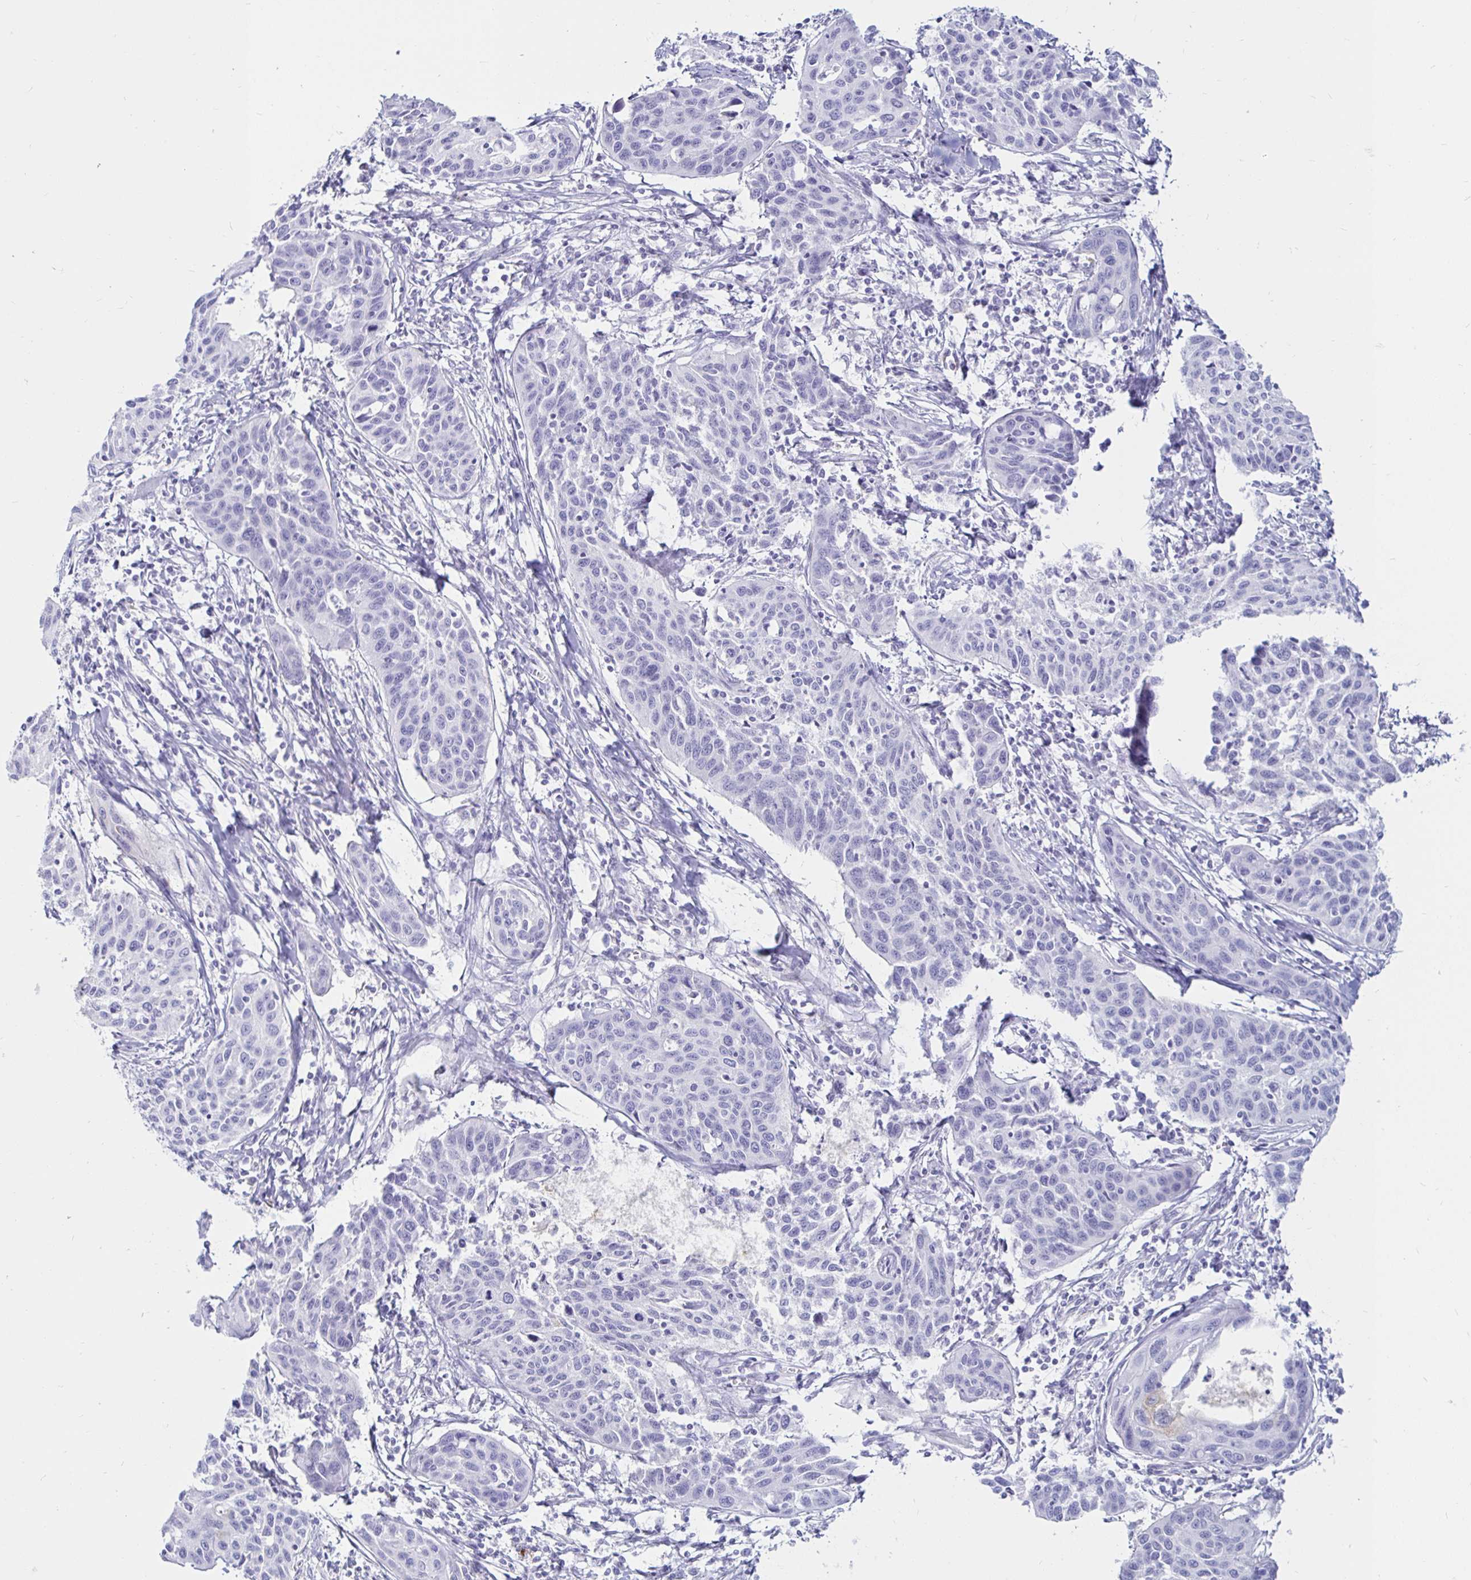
{"staining": {"intensity": "negative", "quantity": "none", "location": "none"}, "tissue": "cervical cancer", "cell_type": "Tumor cells", "image_type": "cancer", "snomed": [{"axis": "morphology", "description": "Squamous cell carcinoma, NOS"}, {"axis": "topography", "description": "Cervix"}], "caption": "This histopathology image is of cervical squamous cell carcinoma stained with IHC to label a protein in brown with the nuclei are counter-stained blue. There is no expression in tumor cells.", "gene": "TIMP1", "patient": {"sex": "female", "age": 31}}